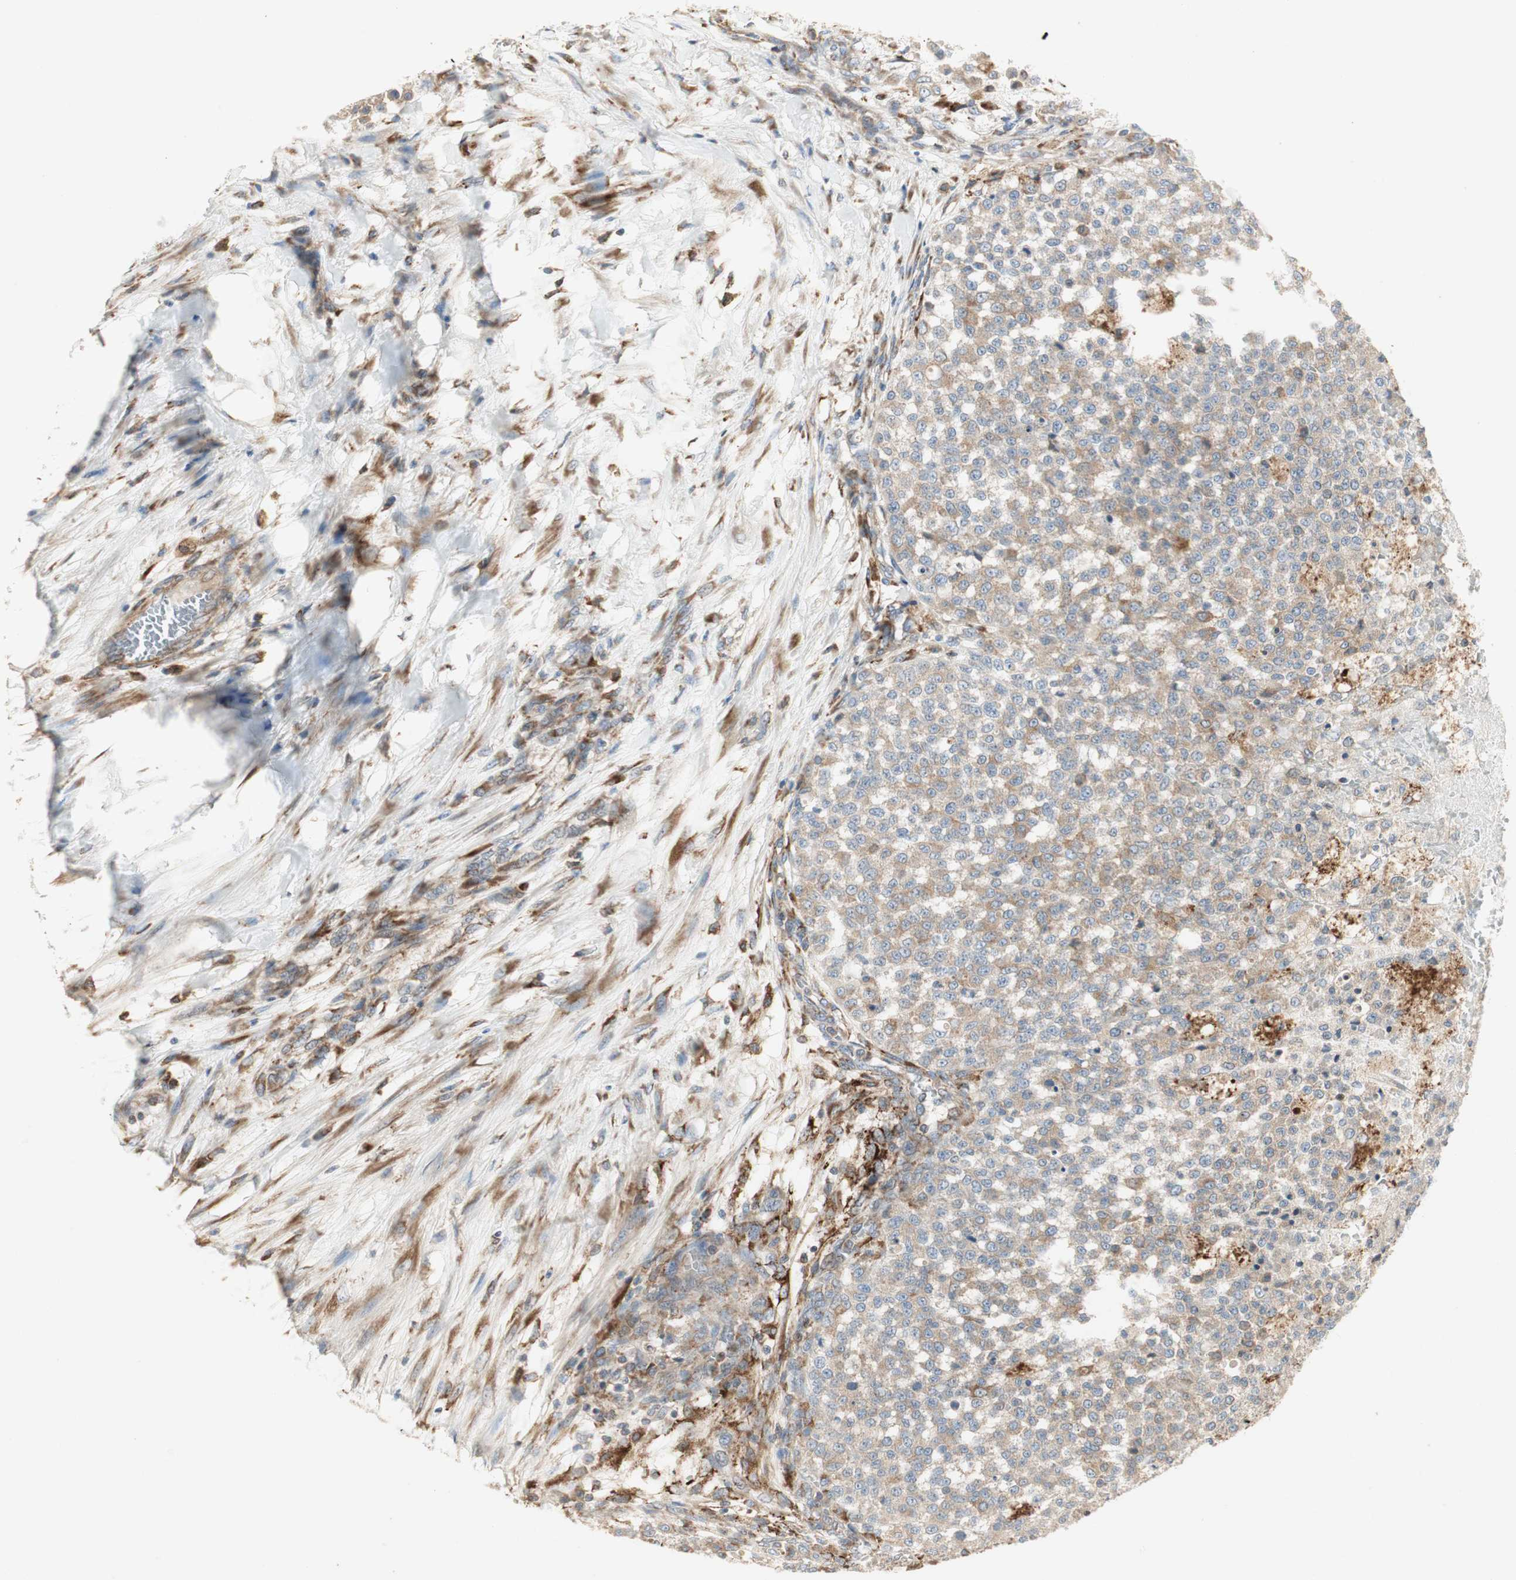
{"staining": {"intensity": "weak", "quantity": ">75%", "location": "cytoplasmic/membranous"}, "tissue": "testis cancer", "cell_type": "Tumor cells", "image_type": "cancer", "snomed": [{"axis": "morphology", "description": "Seminoma, NOS"}, {"axis": "topography", "description": "Testis"}], "caption": "A low amount of weak cytoplasmic/membranous staining is identified in approximately >75% of tumor cells in testis seminoma tissue. (Stains: DAB (3,3'-diaminobenzidine) in brown, nuclei in blue, Microscopy: brightfield microscopy at high magnification).", "gene": "H6PD", "patient": {"sex": "male", "age": 59}}